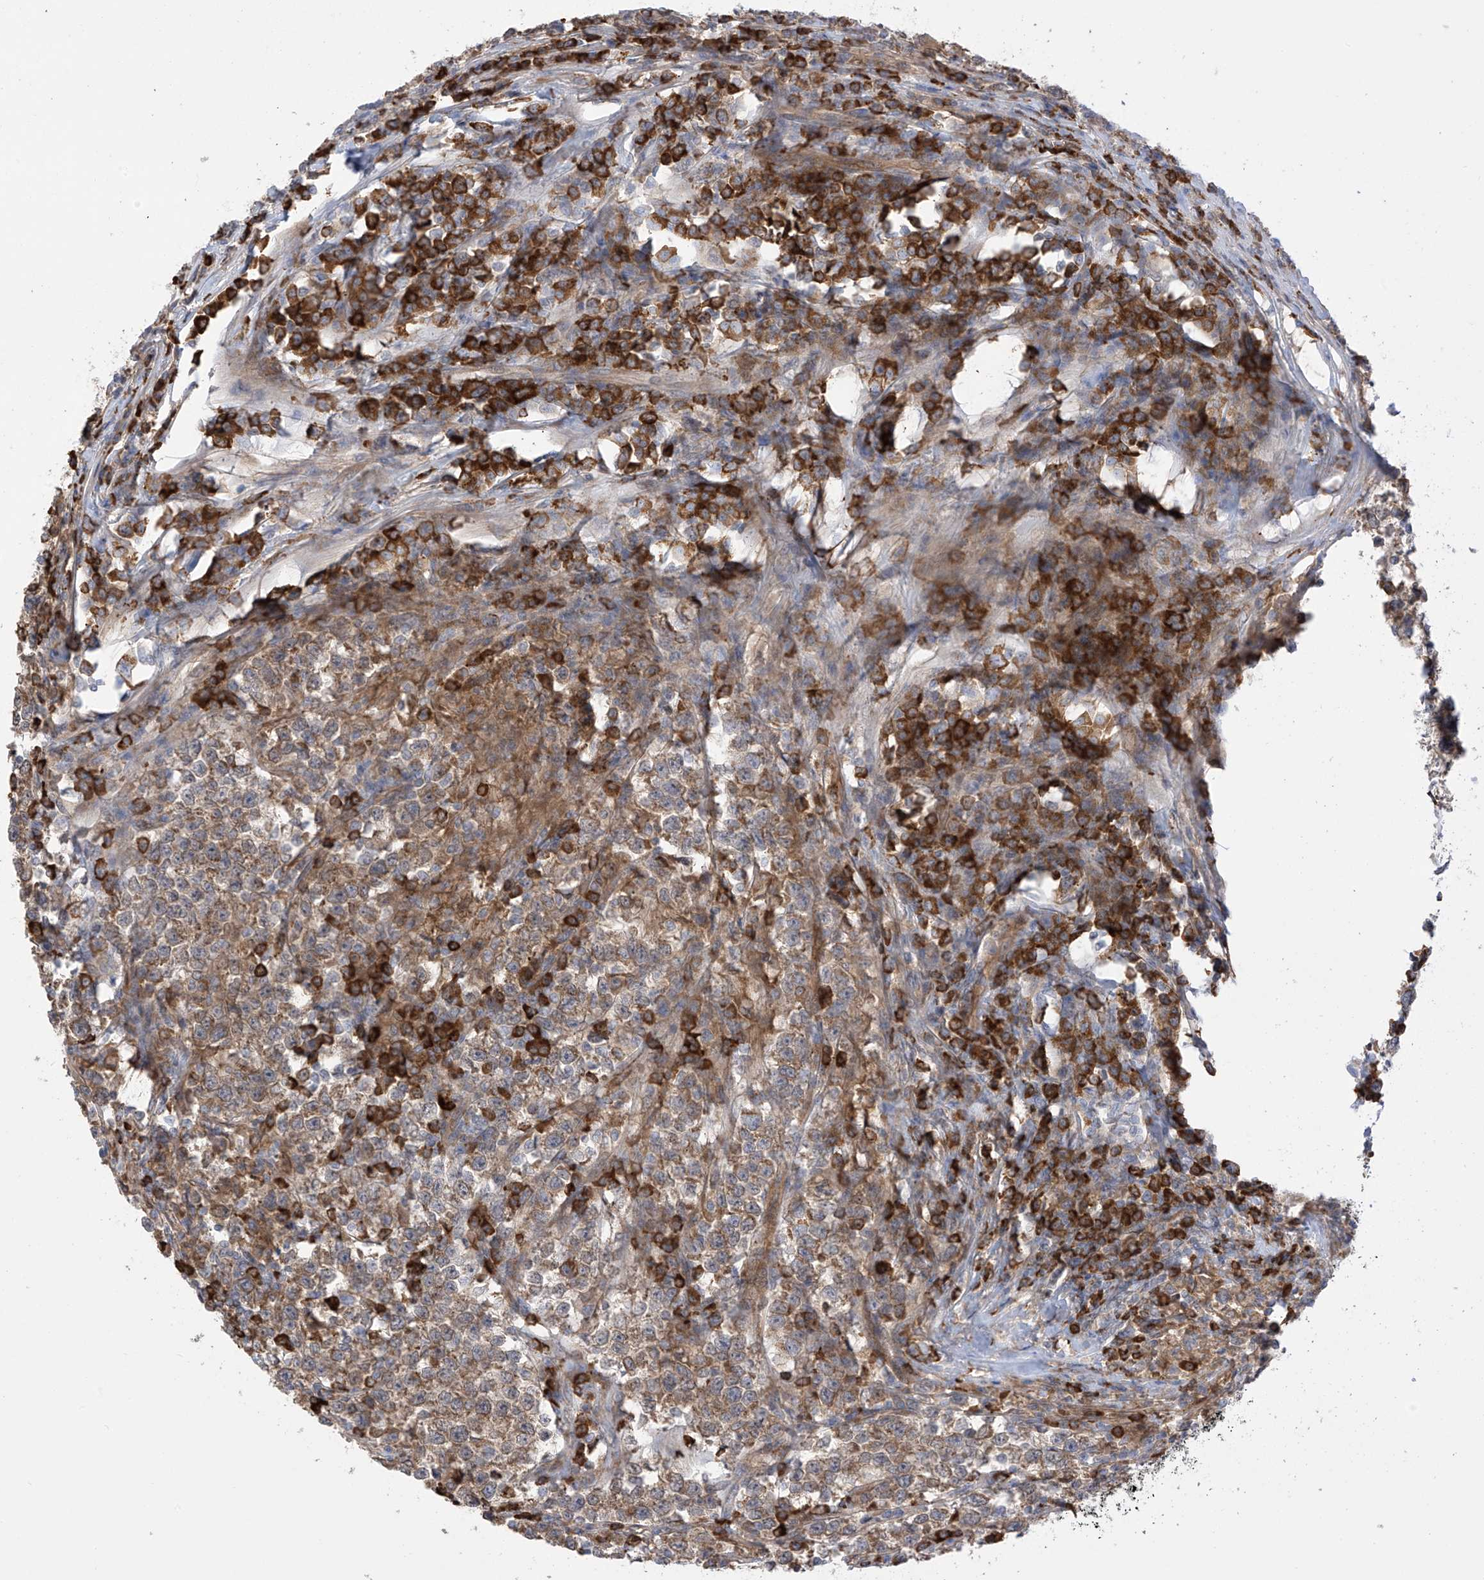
{"staining": {"intensity": "weak", "quantity": "25%-75%", "location": "cytoplasmic/membranous"}, "tissue": "testis cancer", "cell_type": "Tumor cells", "image_type": "cancer", "snomed": [{"axis": "morphology", "description": "Normal tissue, NOS"}, {"axis": "morphology", "description": "Seminoma, NOS"}, {"axis": "topography", "description": "Testis"}], "caption": "This is an image of IHC staining of seminoma (testis), which shows weak expression in the cytoplasmic/membranous of tumor cells.", "gene": "KIAA1522", "patient": {"sex": "male", "age": 43}}